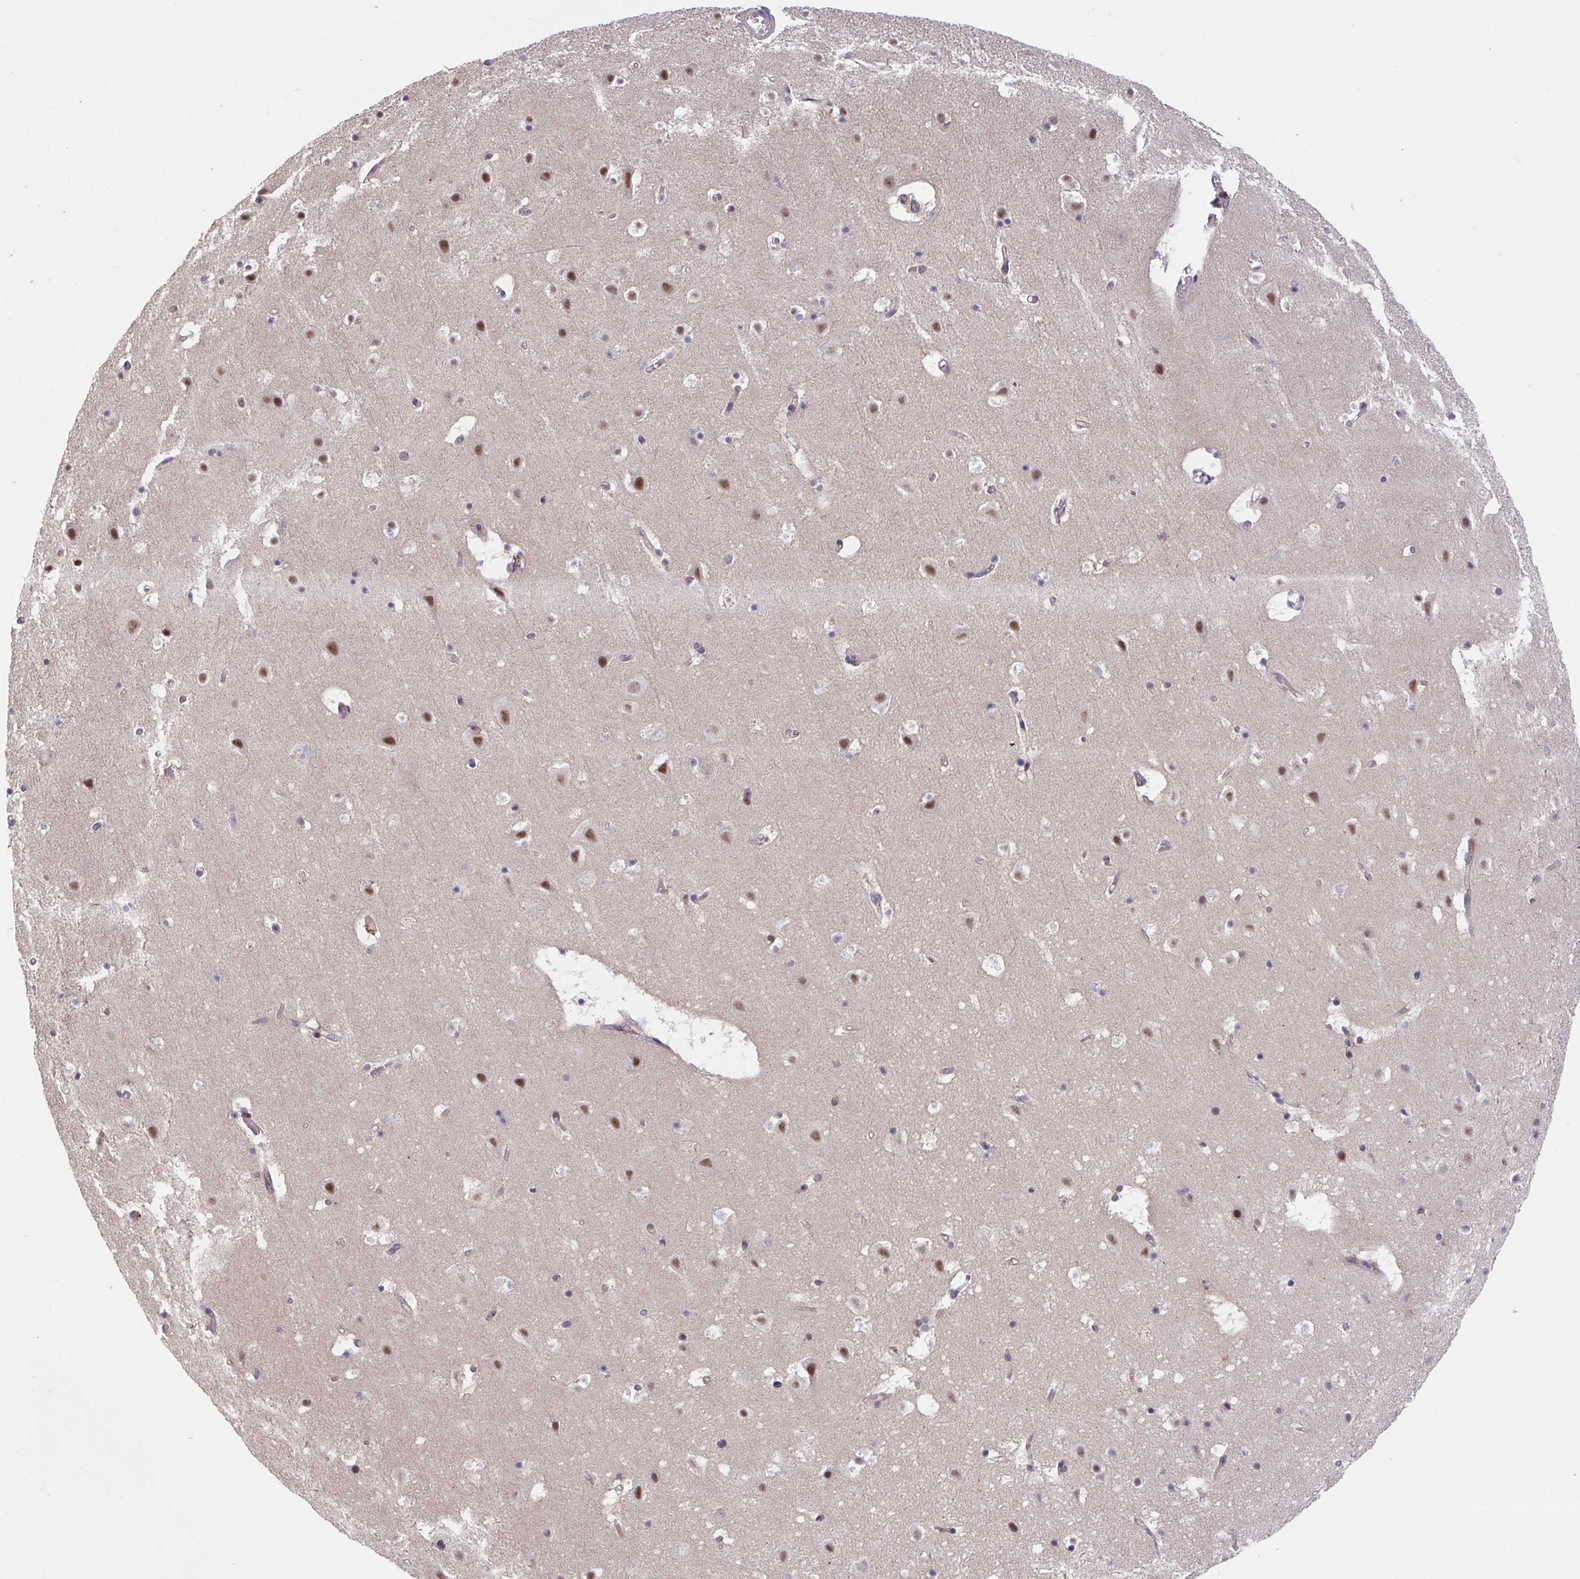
{"staining": {"intensity": "negative", "quantity": "none", "location": "none"}, "tissue": "cerebral cortex", "cell_type": "Endothelial cells", "image_type": "normal", "snomed": [{"axis": "morphology", "description": "Normal tissue, NOS"}, {"axis": "topography", "description": "Cerebral cortex"}], "caption": "Protein analysis of normal cerebral cortex reveals no significant expression in endothelial cells. (Stains: DAB immunohistochemistry with hematoxylin counter stain, Microscopy: brightfield microscopy at high magnification).", "gene": "RIOK1", "patient": {"sex": "female", "age": 42}}